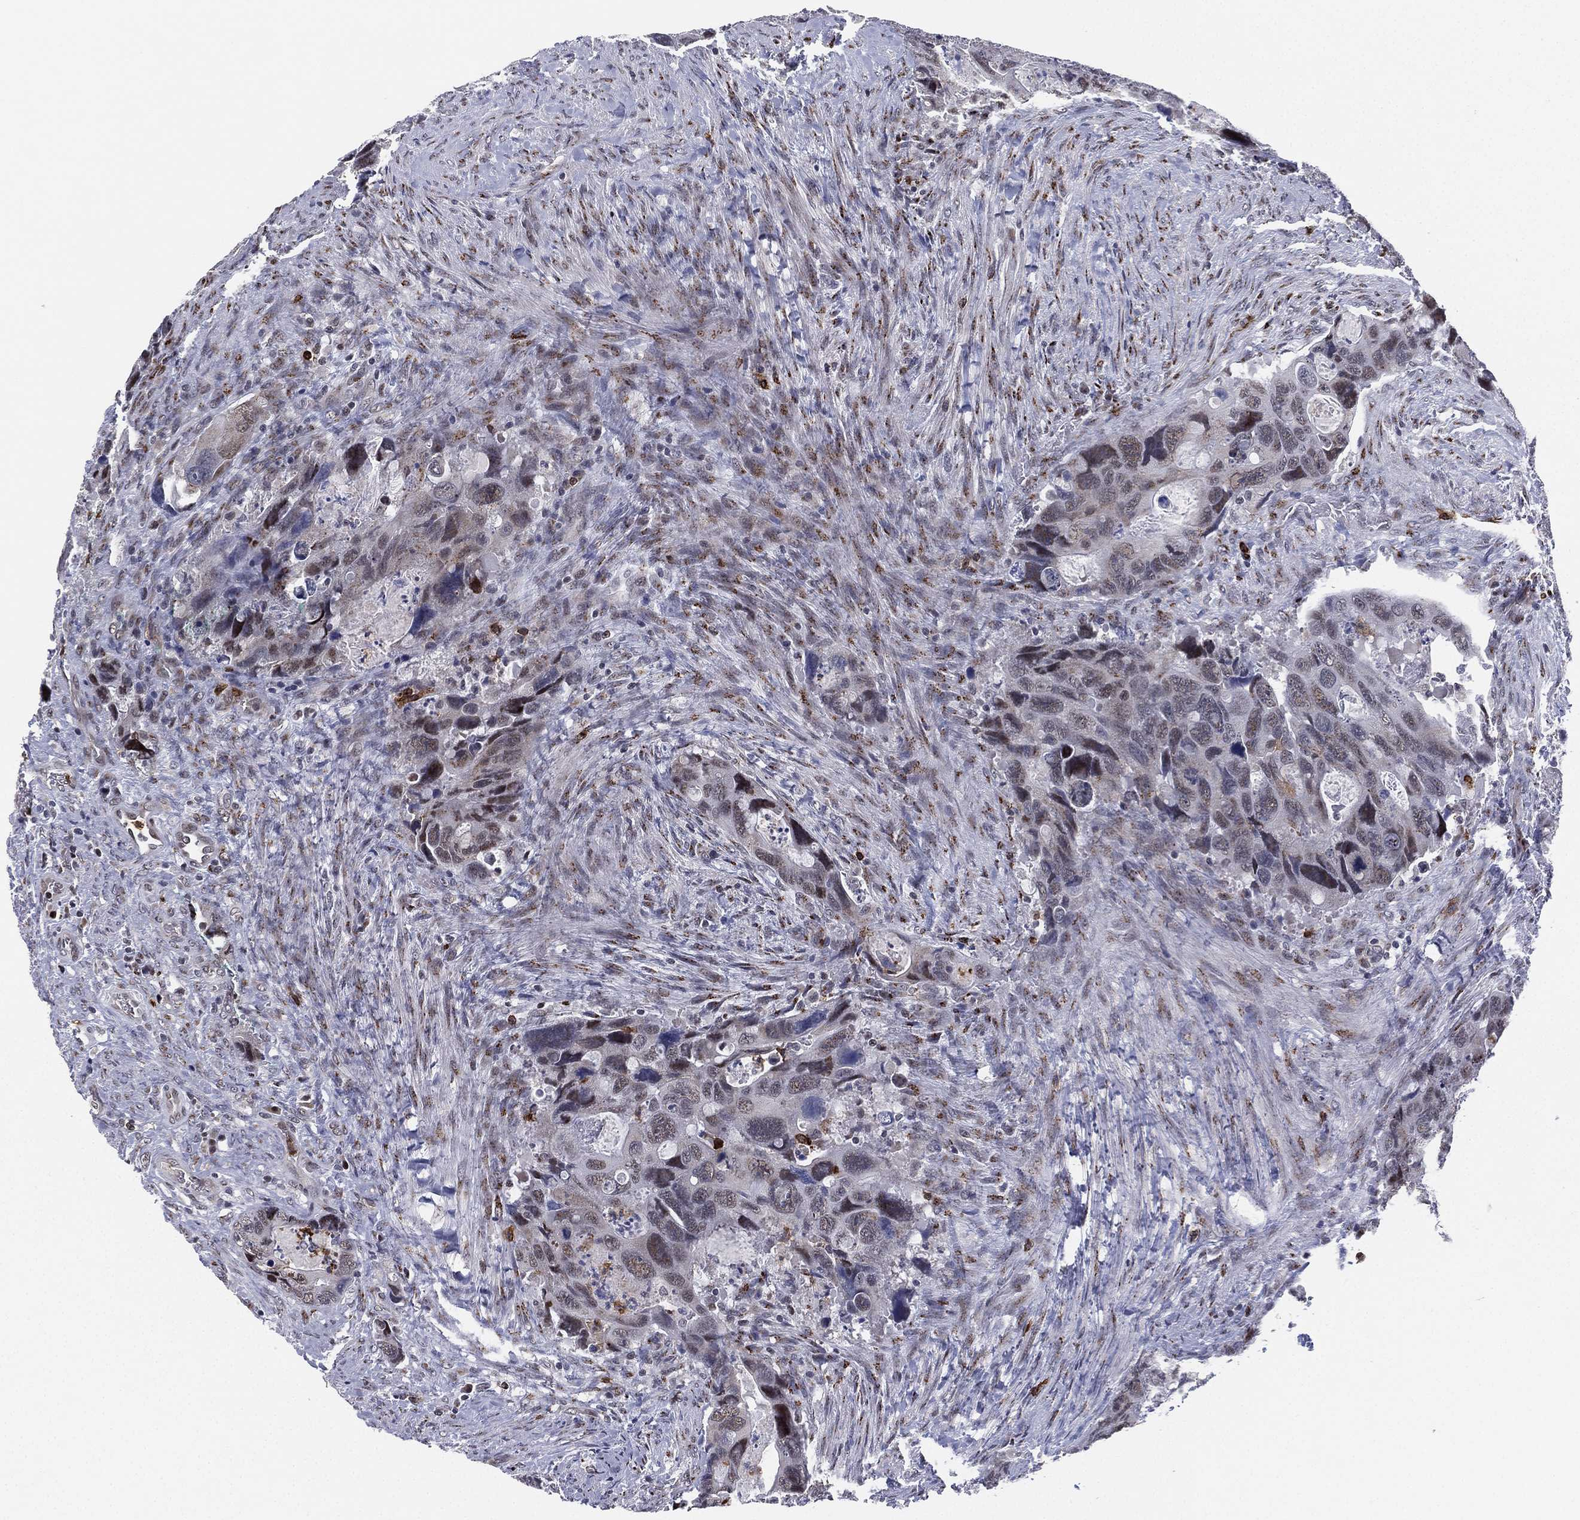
{"staining": {"intensity": "weak", "quantity": "<25%", "location": "cytoplasmic/membranous"}, "tissue": "colorectal cancer", "cell_type": "Tumor cells", "image_type": "cancer", "snomed": [{"axis": "morphology", "description": "Adenocarcinoma, NOS"}, {"axis": "topography", "description": "Rectum"}], "caption": "DAB (3,3'-diaminobenzidine) immunohistochemical staining of human colorectal adenocarcinoma displays no significant staining in tumor cells.", "gene": "CD177", "patient": {"sex": "male", "age": 62}}